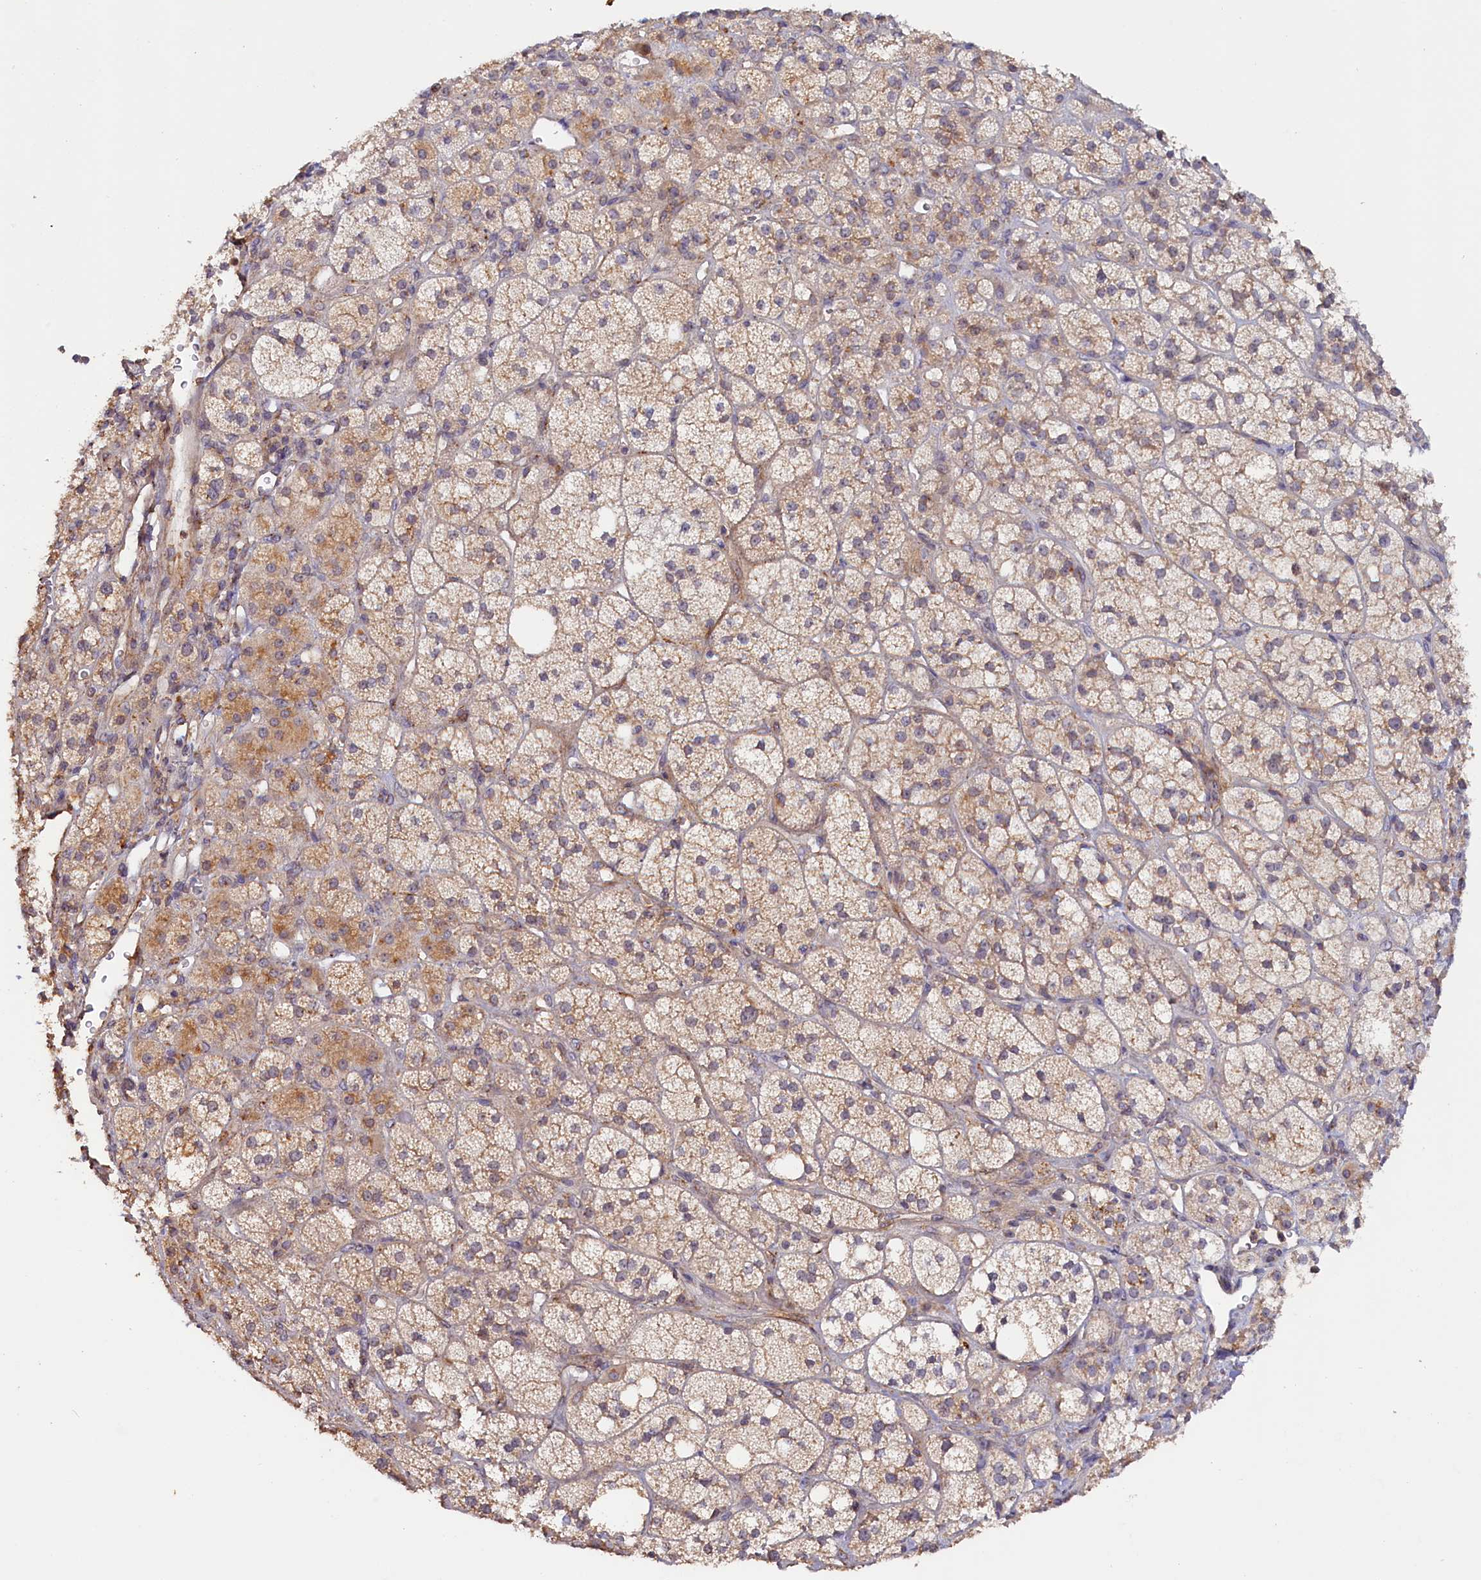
{"staining": {"intensity": "weak", "quantity": ">75%", "location": "cytoplasmic/membranous"}, "tissue": "adrenal gland", "cell_type": "Glandular cells", "image_type": "normal", "snomed": [{"axis": "morphology", "description": "Normal tissue, NOS"}, {"axis": "topography", "description": "Adrenal gland"}], "caption": "About >75% of glandular cells in normal human adrenal gland display weak cytoplasmic/membranous protein positivity as visualized by brown immunohistochemical staining.", "gene": "TANGO6", "patient": {"sex": "male", "age": 61}}